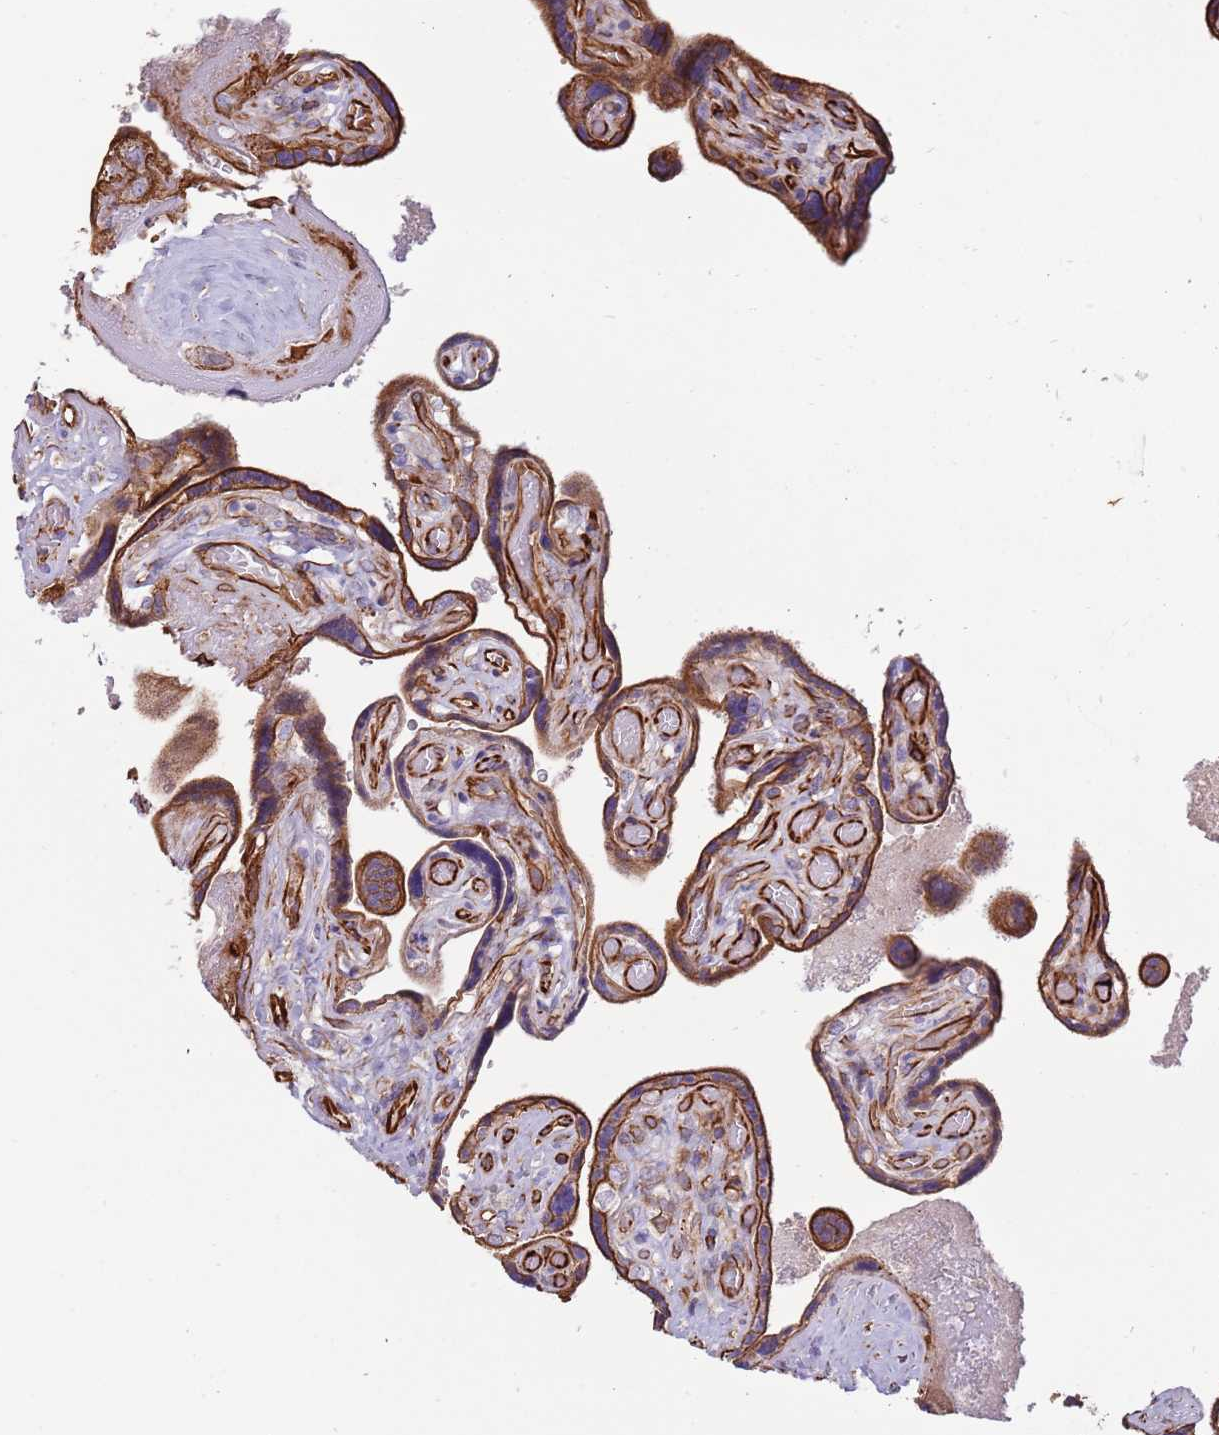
{"staining": {"intensity": "strong", "quantity": ">75%", "location": "cytoplasmic/membranous"}, "tissue": "placenta", "cell_type": "Trophoblastic cells", "image_type": "normal", "snomed": [{"axis": "morphology", "description": "Normal tissue, NOS"}, {"axis": "topography", "description": "Placenta"}], "caption": "This micrograph shows immunohistochemistry (IHC) staining of normal human placenta, with high strong cytoplasmic/membranous staining in approximately >75% of trophoblastic cells.", "gene": "MOGAT1", "patient": {"sex": "female", "age": 32}}